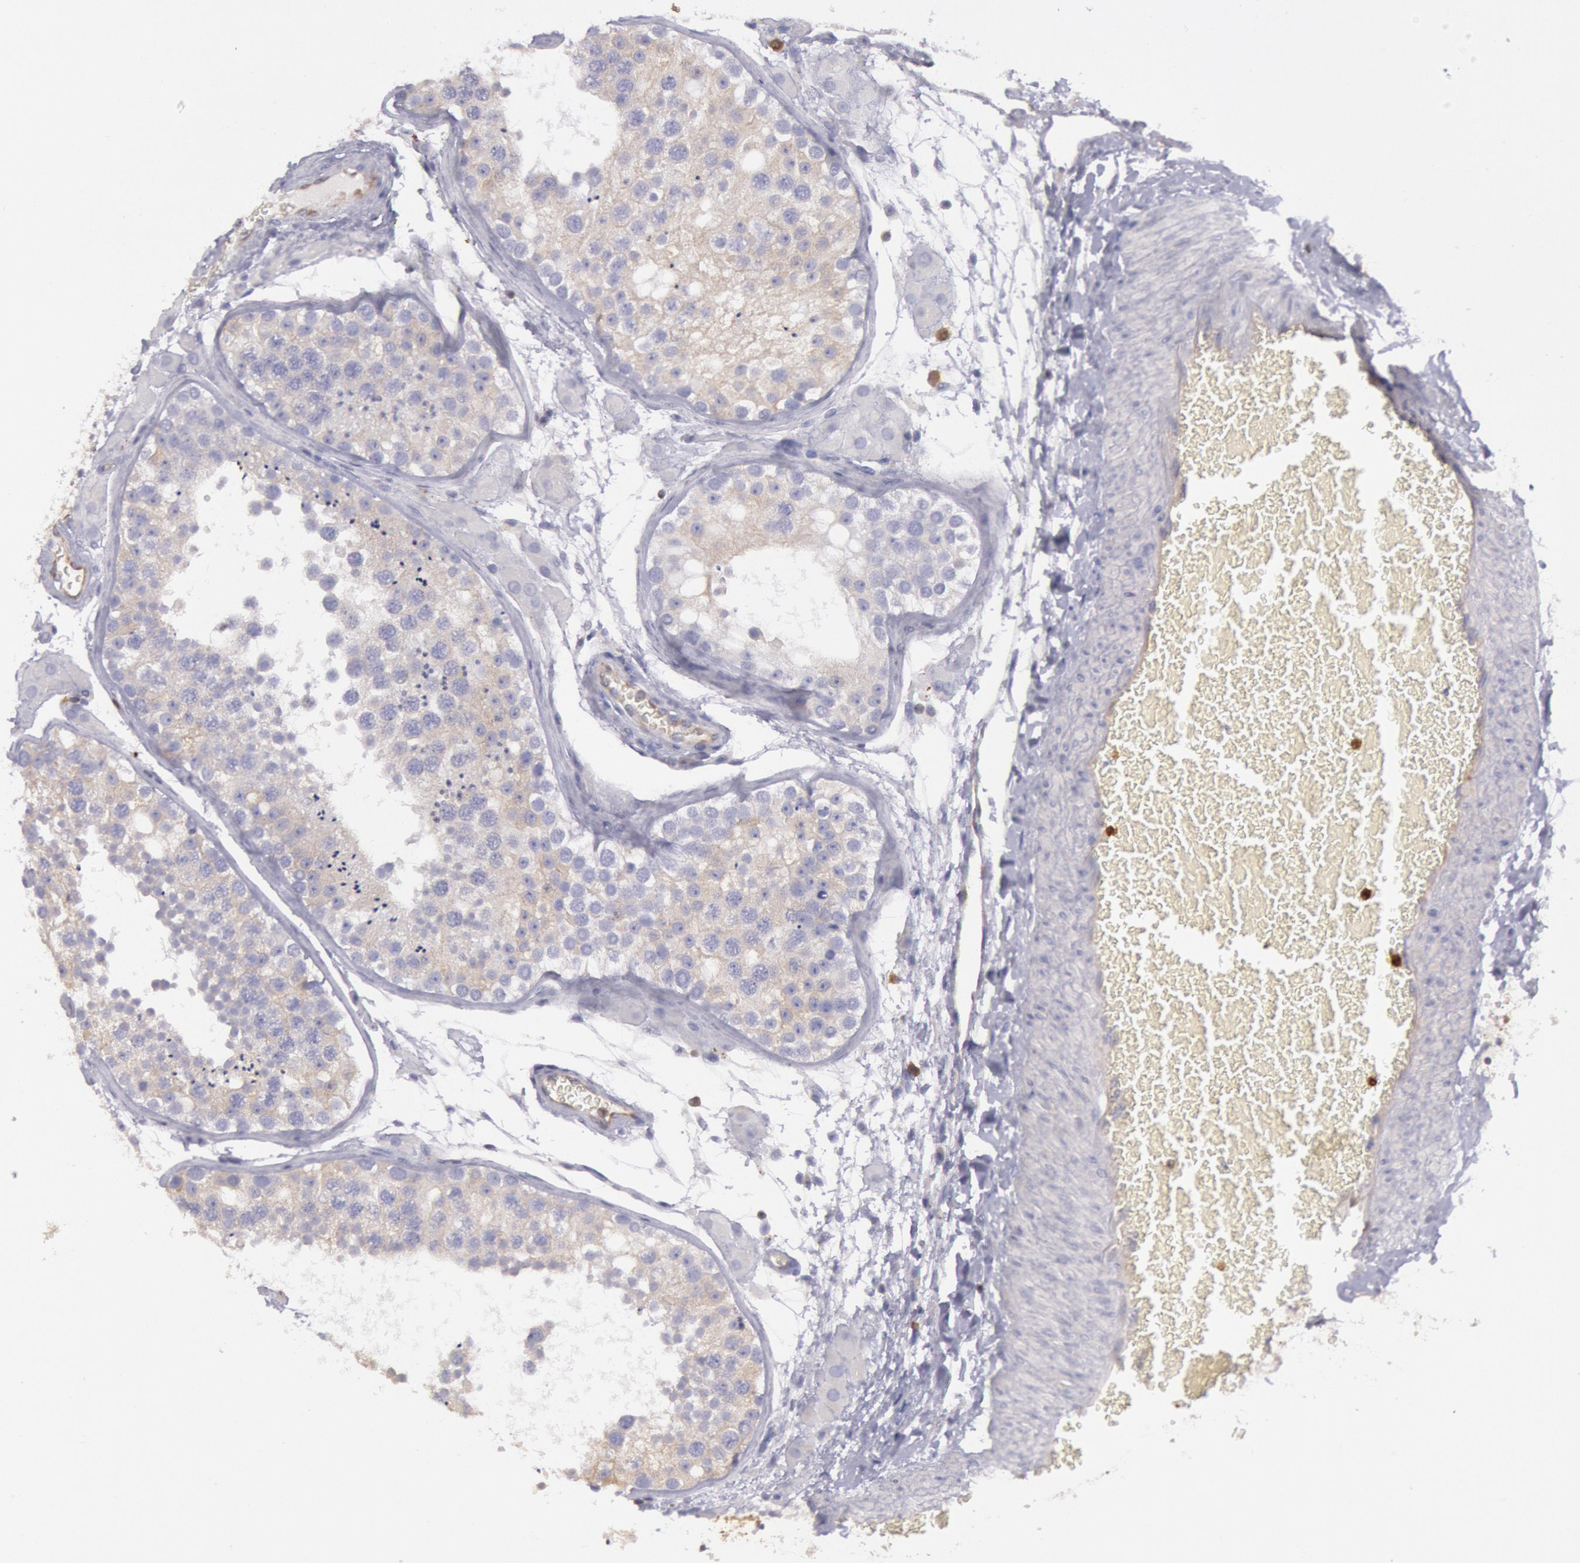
{"staining": {"intensity": "weak", "quantity": "<25%", "location": "cytoplasmic/membranous"}, "tissue": "testis", "cell_type": "Cells in seminiferous ducts", "image_type": "normal", "snomed": [{"axis": "morphology", "description": "Normal tissue, NOS"}, {"axis": "topography", "description": "Testis"}], "caption": "Micrograph shows no significant protein positivity in cells in seminiferous ducts of benign testis.", "gene": "RAB27A", "patient": {"sex": "male", "age": 26}}